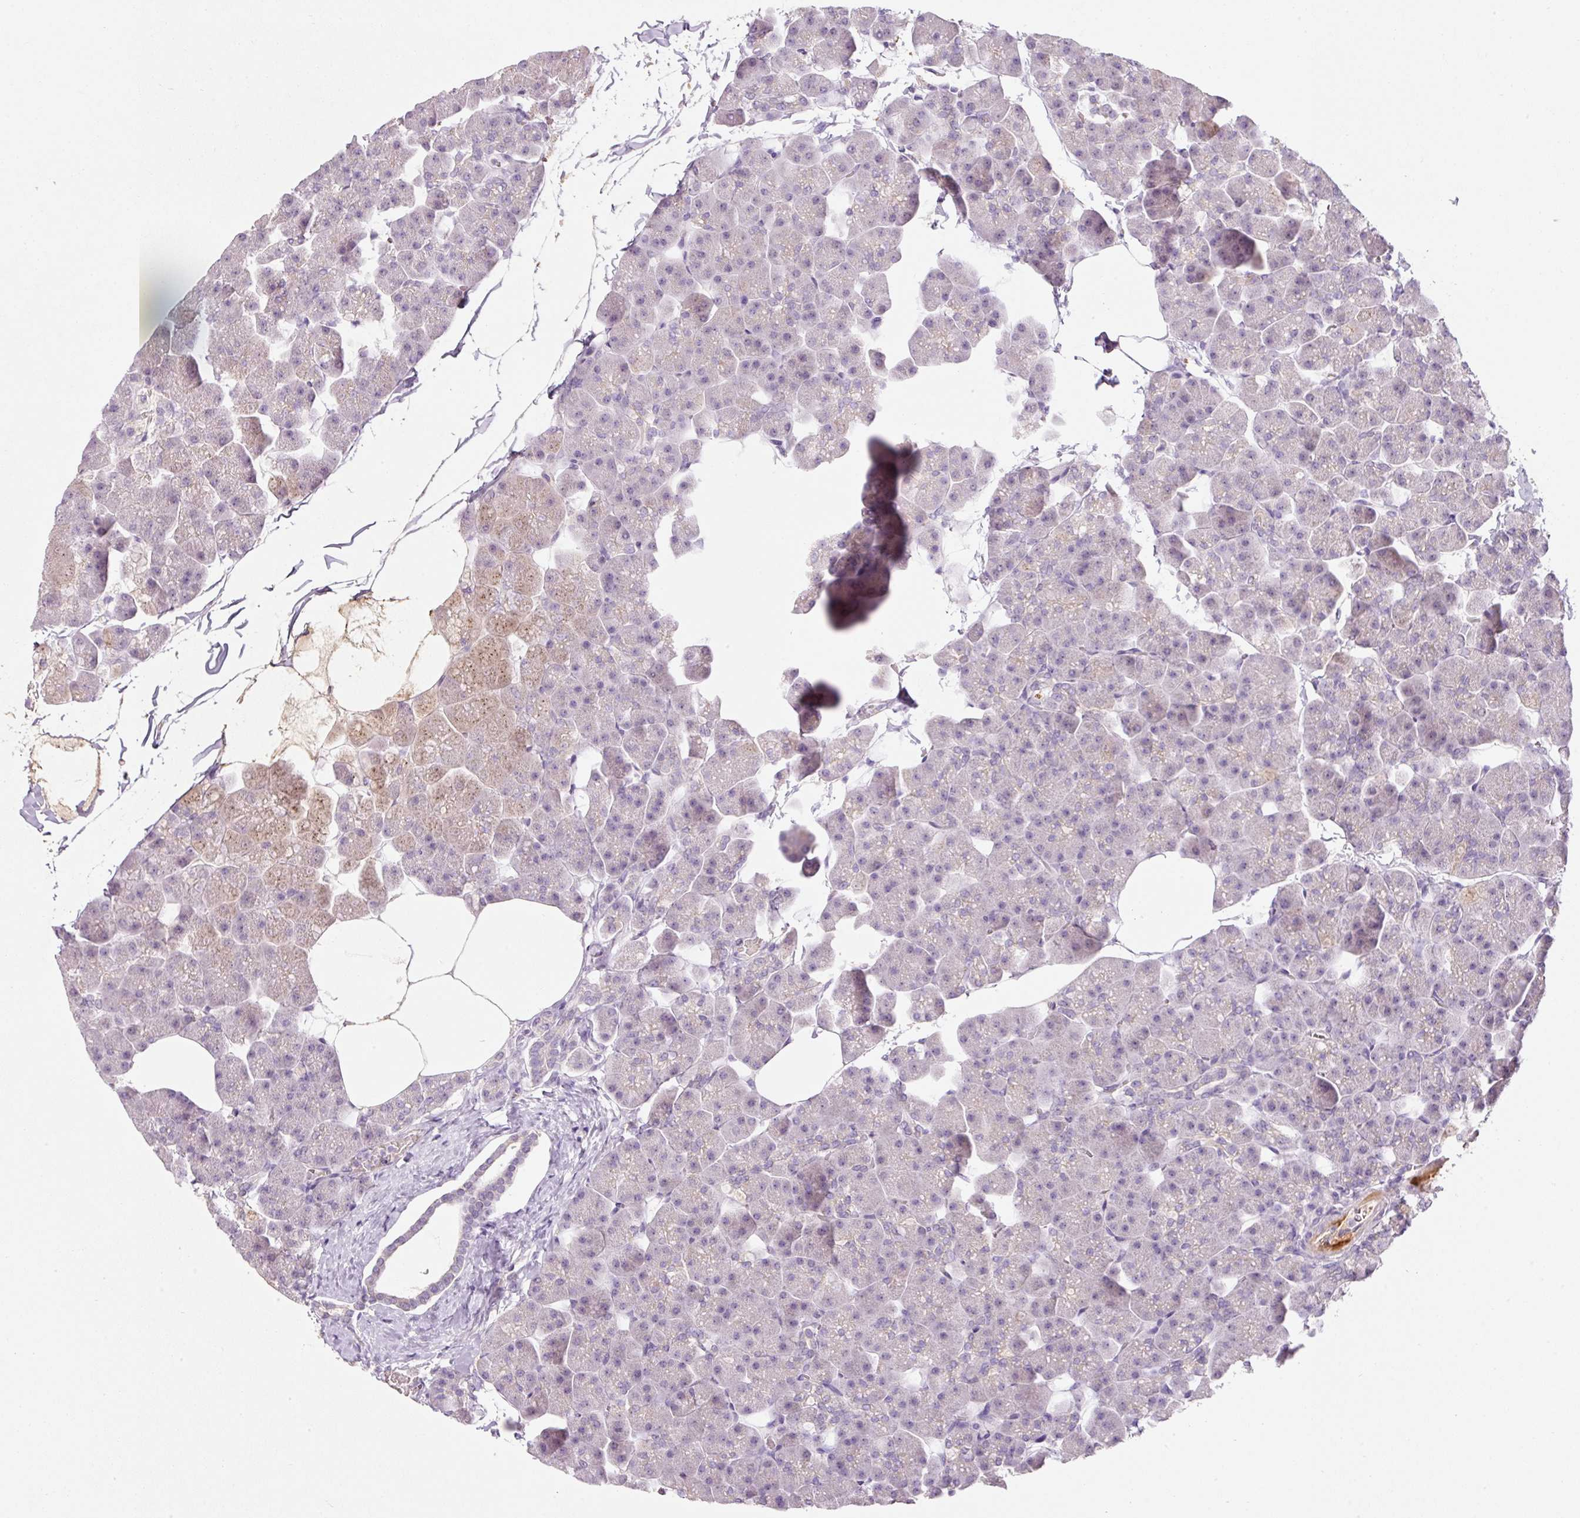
{"staining": {"intensity": "weak", "quantity": "<25%", "location": "cytoplasmic/membranous"}, "tissue": "pancreas", "cell_type": "Exocrine glandular cells", "image_type": "normal", "snomed": [{"axis": "morphology", "description": "Normal tissue, NOS"}, {"axis": "topography", "description": "Pancreas"}], "caption": "The immunohistochemistry (IHC) photomicrograph has no significant positivity in exocrine glandular cells of pancreas. (DAB (3,3'-diaminobenzidine) immunohistochemistry (IHC) with hematoxylin counter stain).", "gene": "TMEM37", "patient": {"sex": "male", "age": 35}}